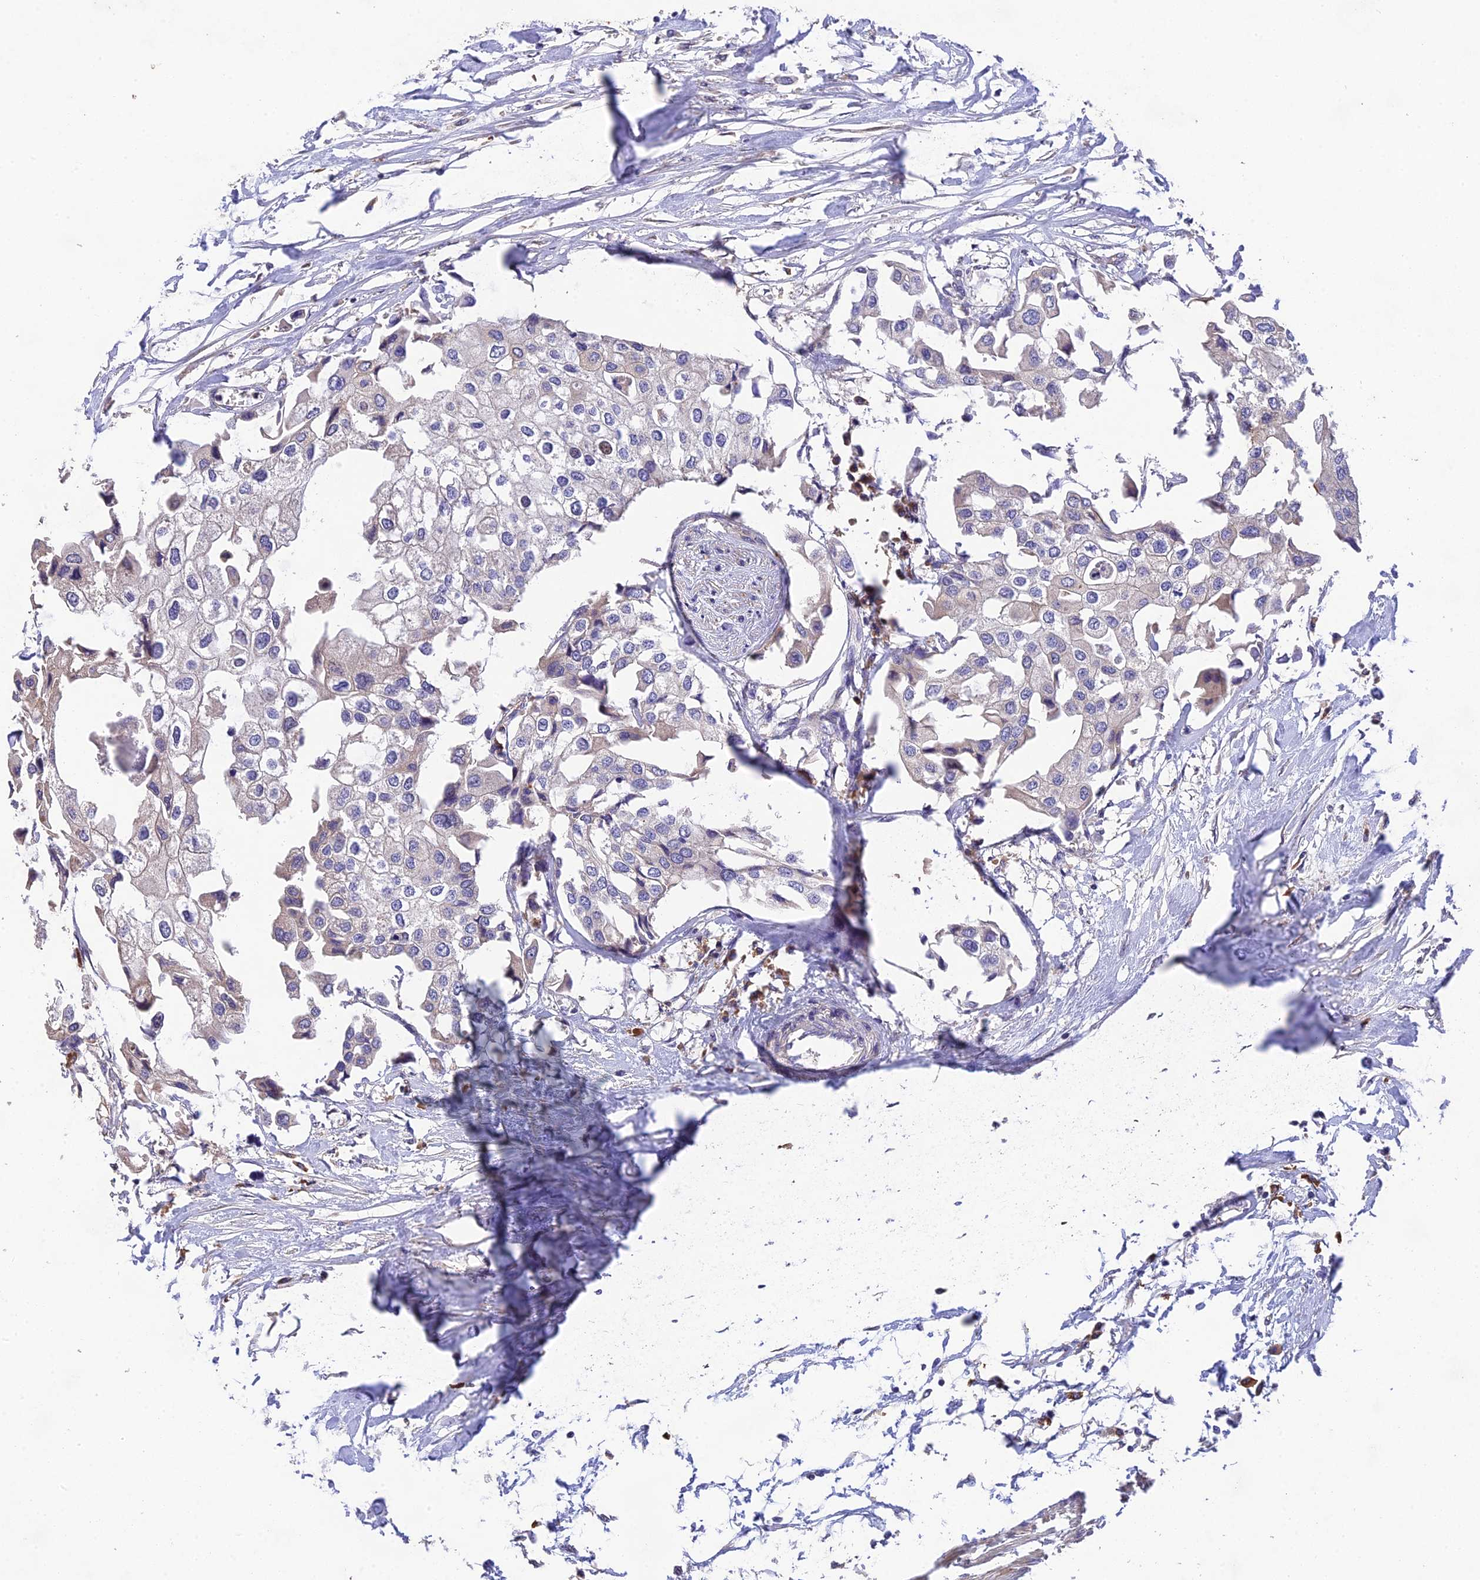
{"staining": {"intensity": "negative", "quantity": "none", "location": "none"}, "tissue": "urothelial cancer", "cell_type": "Tumor cells", "image_type": "cancer", "snomed": [{"axis": "morphology", "description": "Urothelial carcinoma, High grade"}, {"axis": "topography", "description": "Urinary bladder"}], "caption": "Tumor cells show no significant positivity in high-grade urothelial carcinoma.", "gene": "DENND5B", "patient": {"sex": "male", "age": 64}}